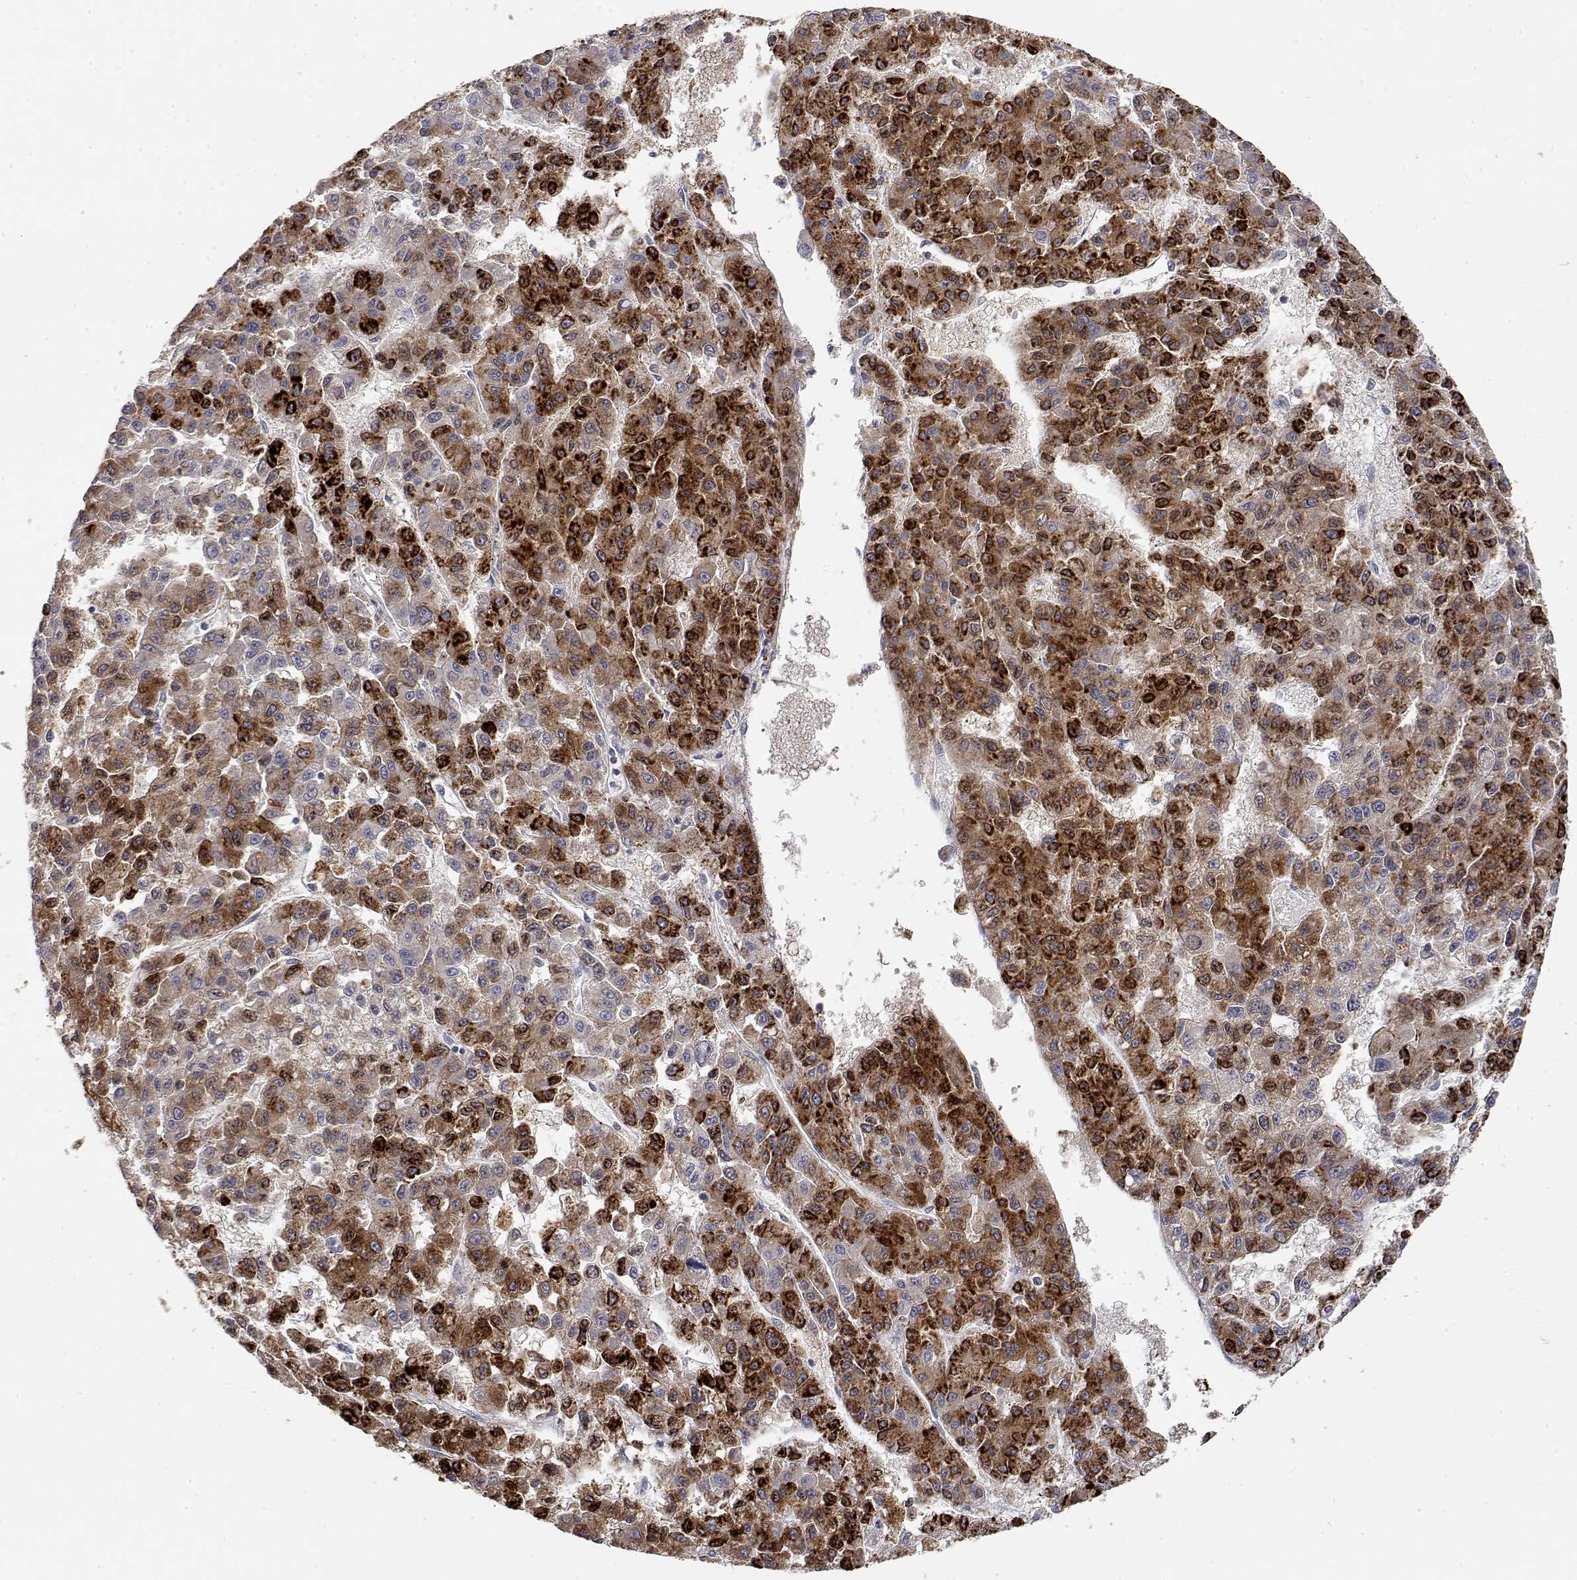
{"staining": {"intensity": "strong", "quantity": "25%-75%", "location": "cytoplasmic/membranous"}, "tissue": "liver cancer", "cell_type": "Tumor cells", "image_type": "cancer", "snomed": [{"axis": "morphology", "description": "Carcinoma, Hepatocellular, NOS"}, {"axis": "topography", "description": "Liver"}], "caption": "This micrograph exhibits hepatocellular carcinoma (liver) stained with IHC to label a protein in brown. The cytoplasmic/membranous of tumor cells show strong positivity for the protein. Nuclei are counter-stained blue.", "gene": "LONRF3", "patient": {"sex": "male", "age": 70}}